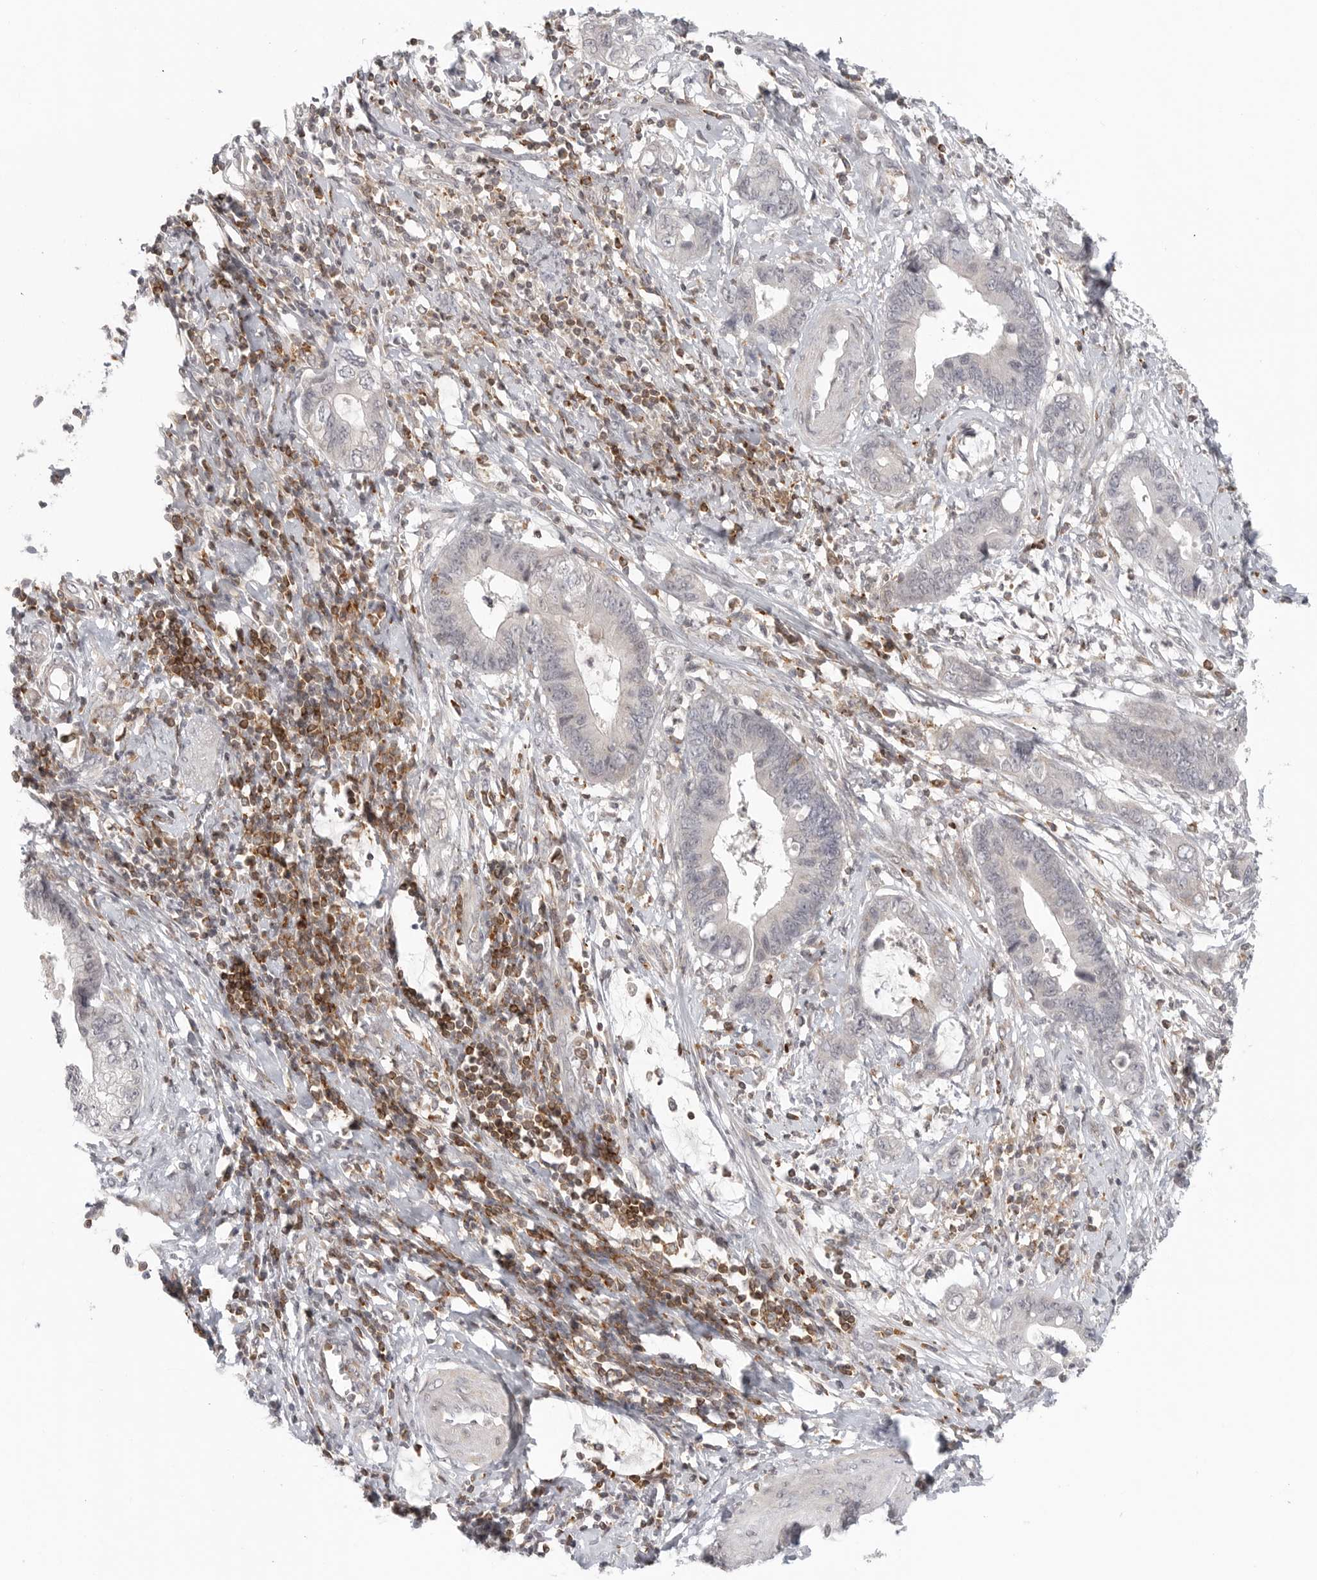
{"staining": {"intensity": "negative", "quantity": "none", "location": "none"}, "tissue": "cervical cancer", "cell_type": "Tumor cells", "image_type": "cancer", "snomed": [{"axis": "morphology", "description": "Adenocarcinoma, NOS"}, {"axis": "topography", "description": "Cervix"}], "caption": "Immunohistochemistry photomicrograph of human cervical cancer stained for a protein (brown), which displays no staining in tumor cells. (Immunohistochemistry, brightfield microscopy, high magnification).", "gene": "SH3KBP1", "patient": {"sex": "female", "age": 44}}